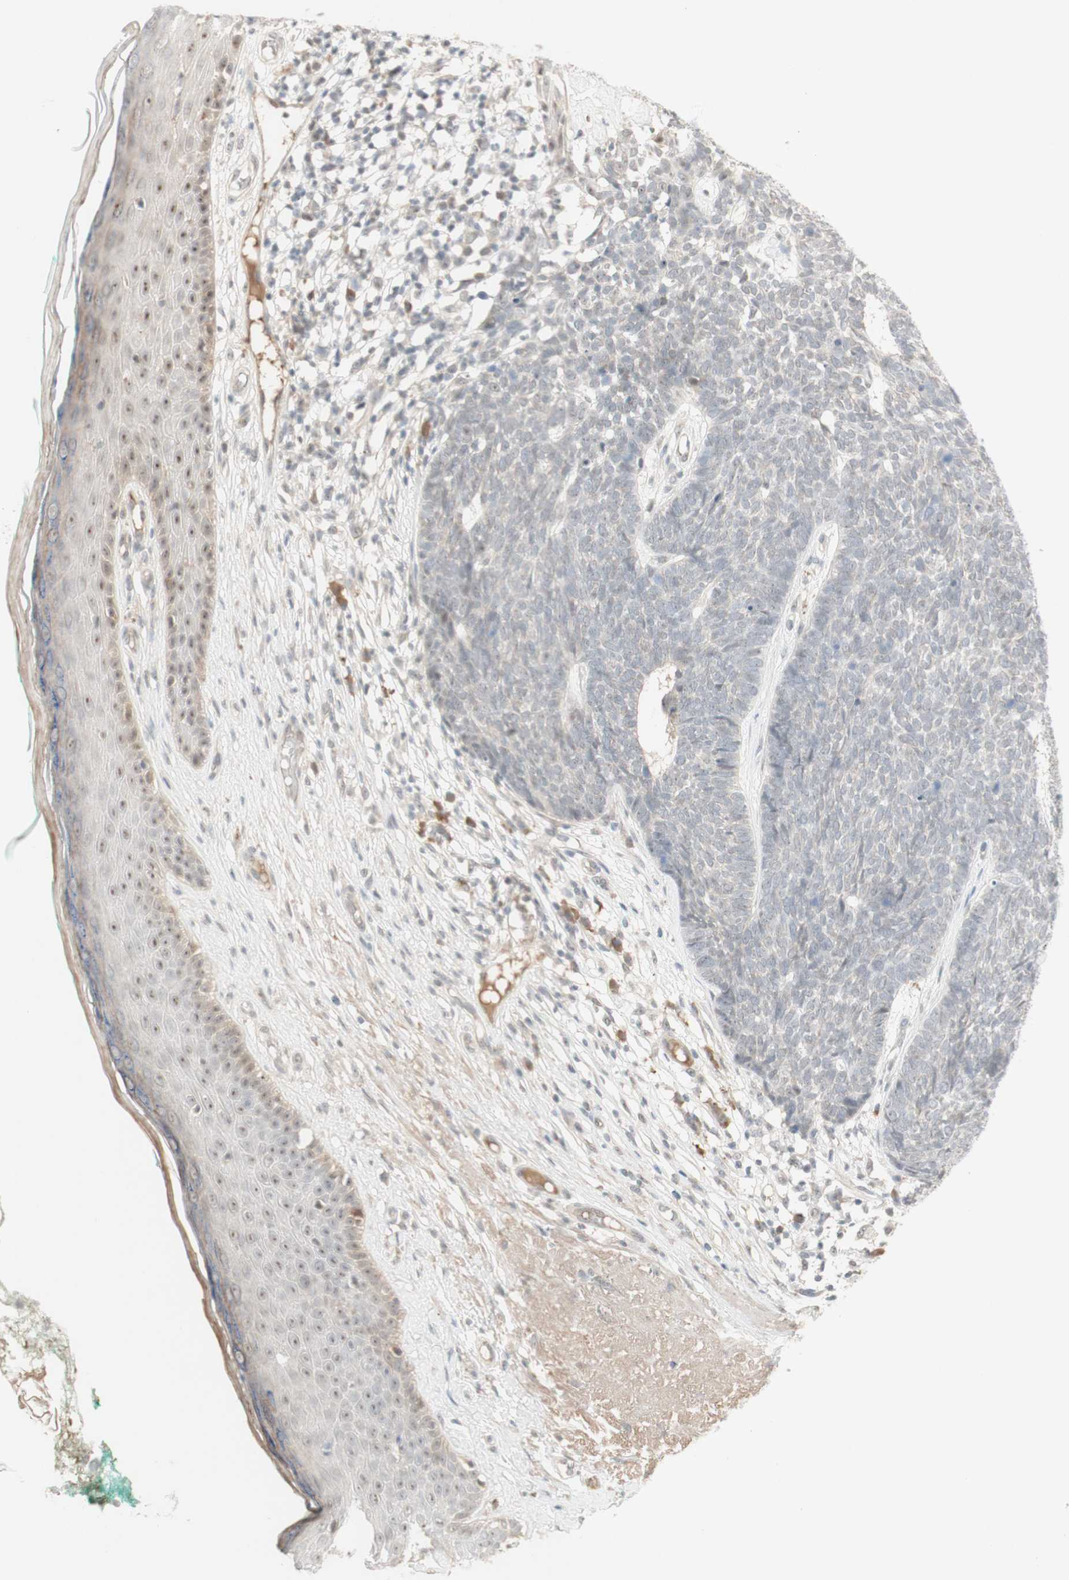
{"staining": {"intensity": "negative", "quantity": "none", "location": "none"}, "tissue": "skin cancer", "cell_type": "Tumor cells", "image_type": "cancer", "snomed": [{"axis": "morphology", "description": "Basal cell carcinoma"}, {"axis": "topography", "description": "Skin"}], "caption": "An image of human skin cancer (basal cell carcinoma) is negative for staining in tumor cells.", "gene": "PLCD4", "patient": {"sex": "female", "age": 84}}